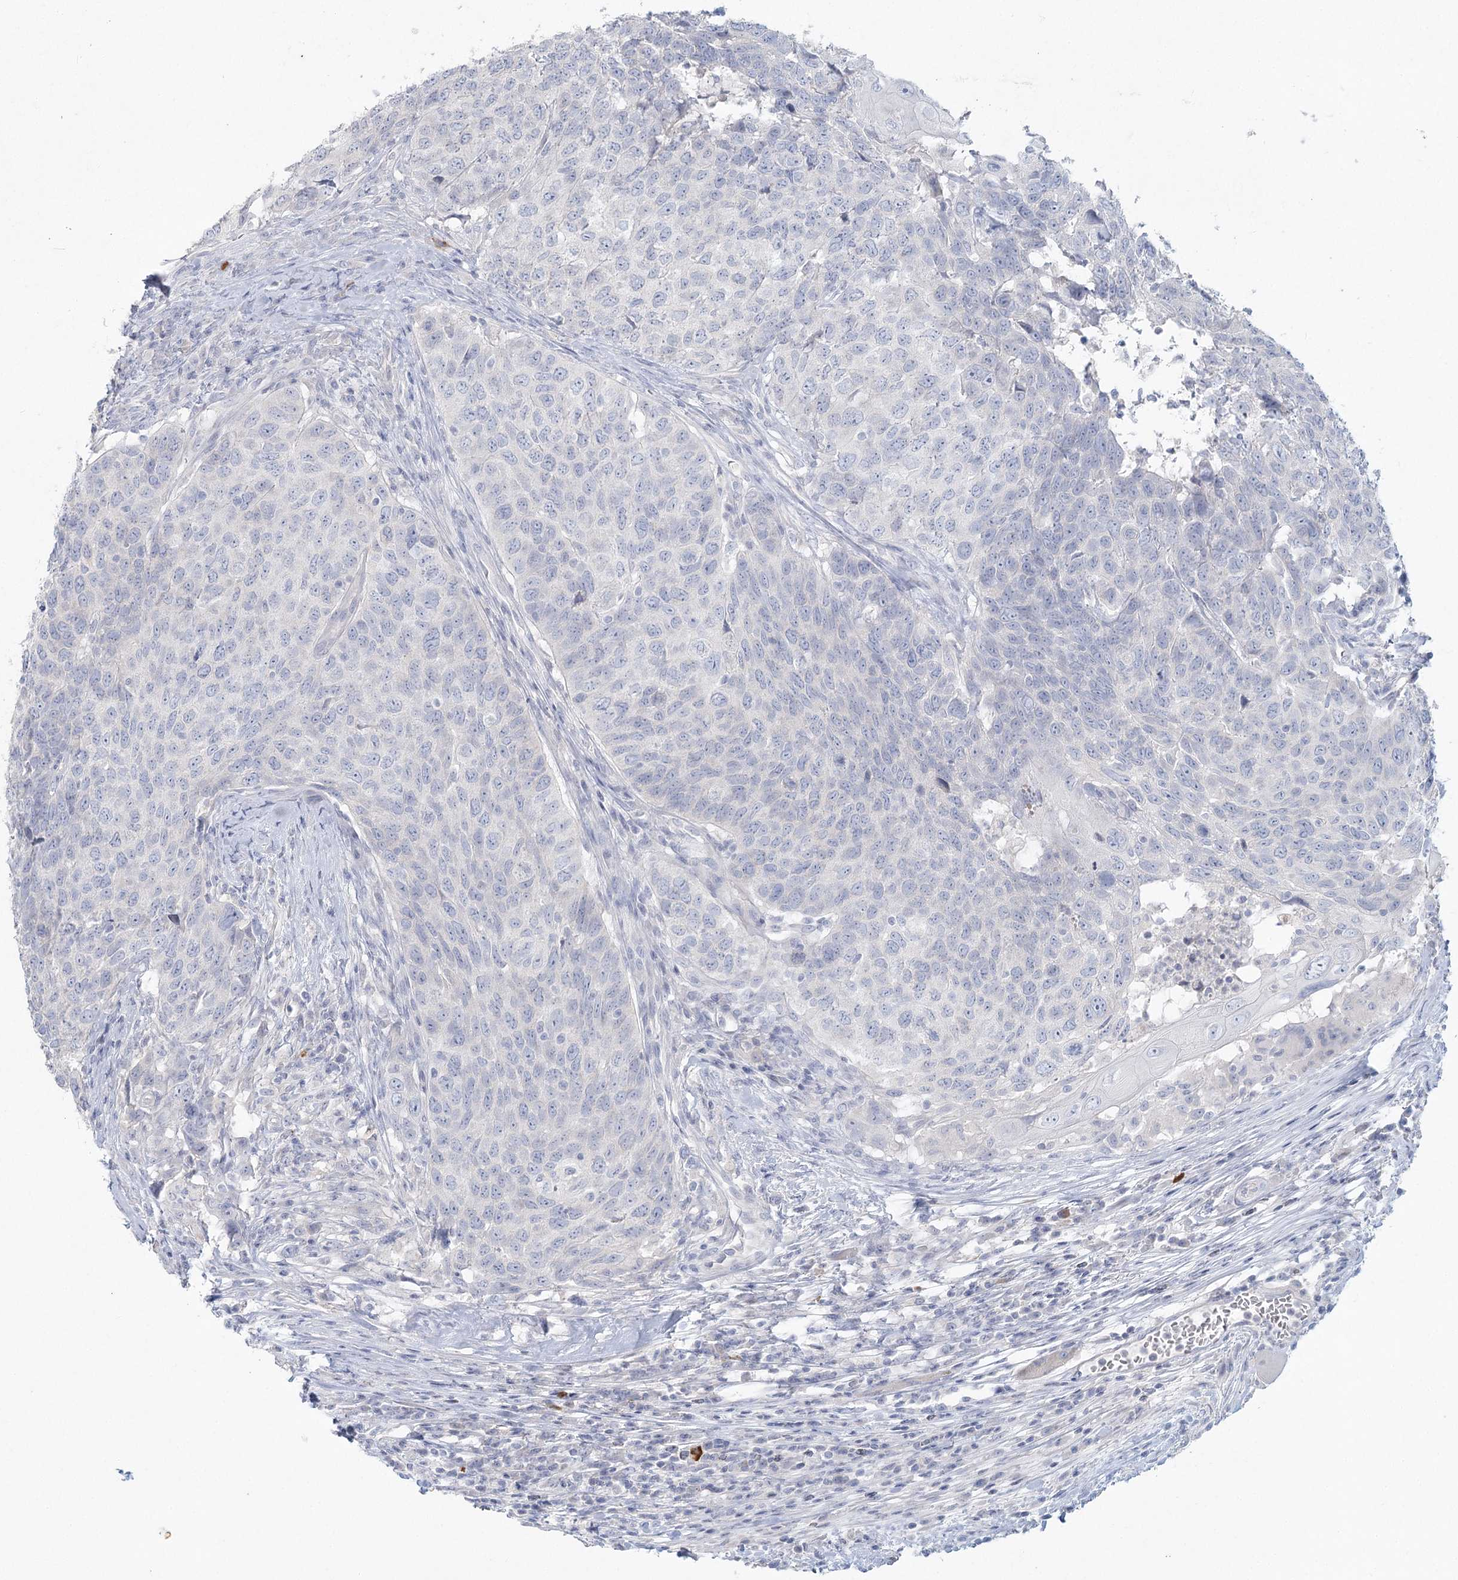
{"staining": {"intensity": "negative", "quantity": "none", "location": "none"}, "tissue": "head and neck cancer", "cell_type": "Tumor cells", "image_type": "cancer", "snomed": [{"axis": "morphology", "description": "Squamous cell carcinoma, NOS"}, {"axis": "topography", "description": "Head-Neck"}], "caption": "Tumor cells show no significant expression in head and neck squamous cell carcinoma.", "gene": "LRP2BP", "patient": {"sex": "male", "age": 66}}